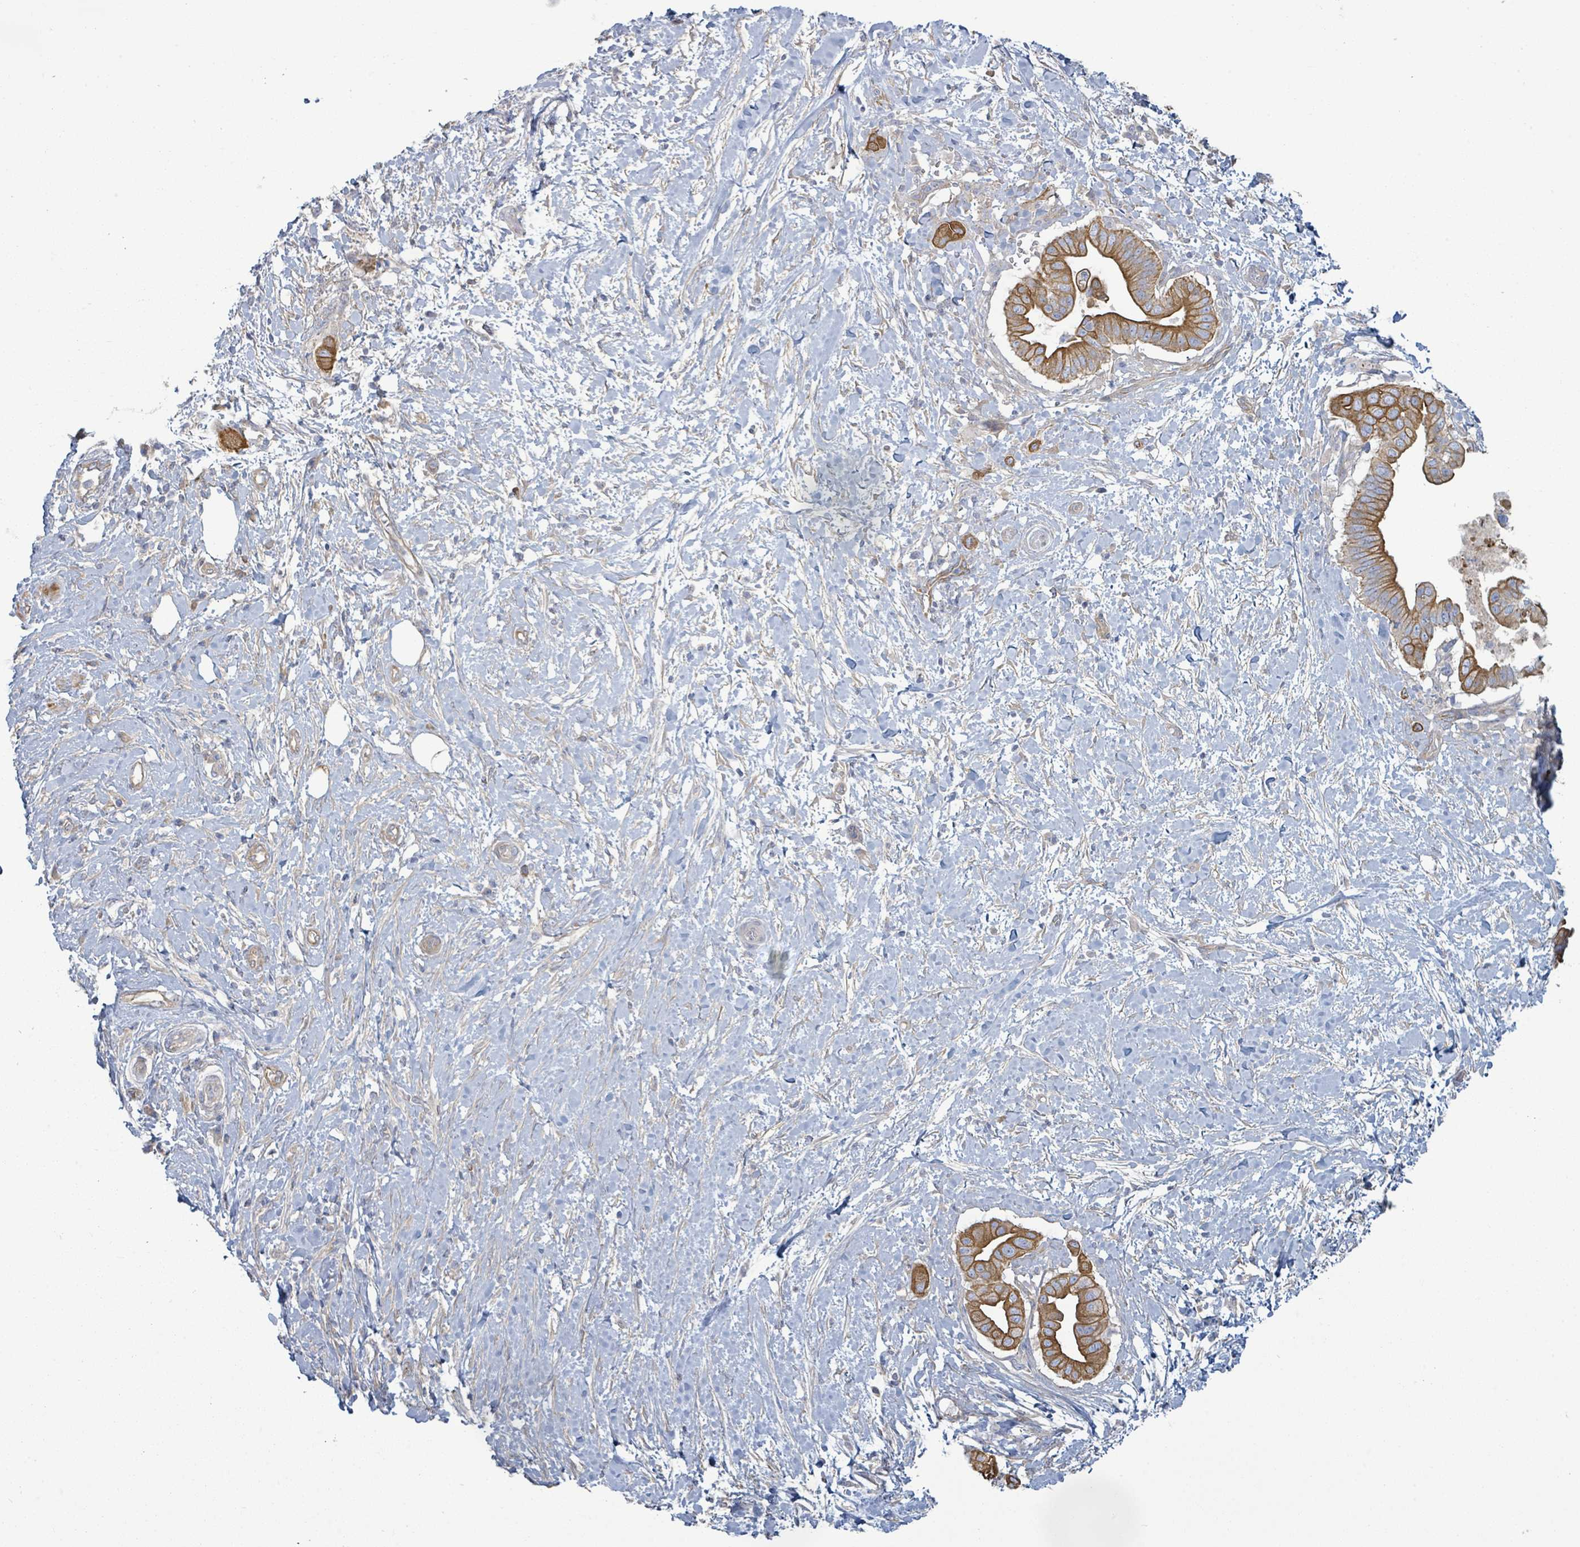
{"staining": {"intensity": "strong", "quantity": ">75%", "location": "cytoplasmic/membranous"}, "tissue": "pancreatic cancer", "cell_type": "Tumor cells", "image_type": "cancer", "snomed": [{"axis": "morphology", "description": "Adenocarcinoma, NOS"}, {"axis": "topography", "description": "Pancreas"}], "caption": "Immunohistochemistry (IHC) image of human pancreatic cancer stained for a protein (brown), which demonstrates high levels of strong cytoplasmic/membranous positivity in approximately >75% of tumor cells.", "gene": "COL13A1", "patient": {"sex": "male", "age": 68}}